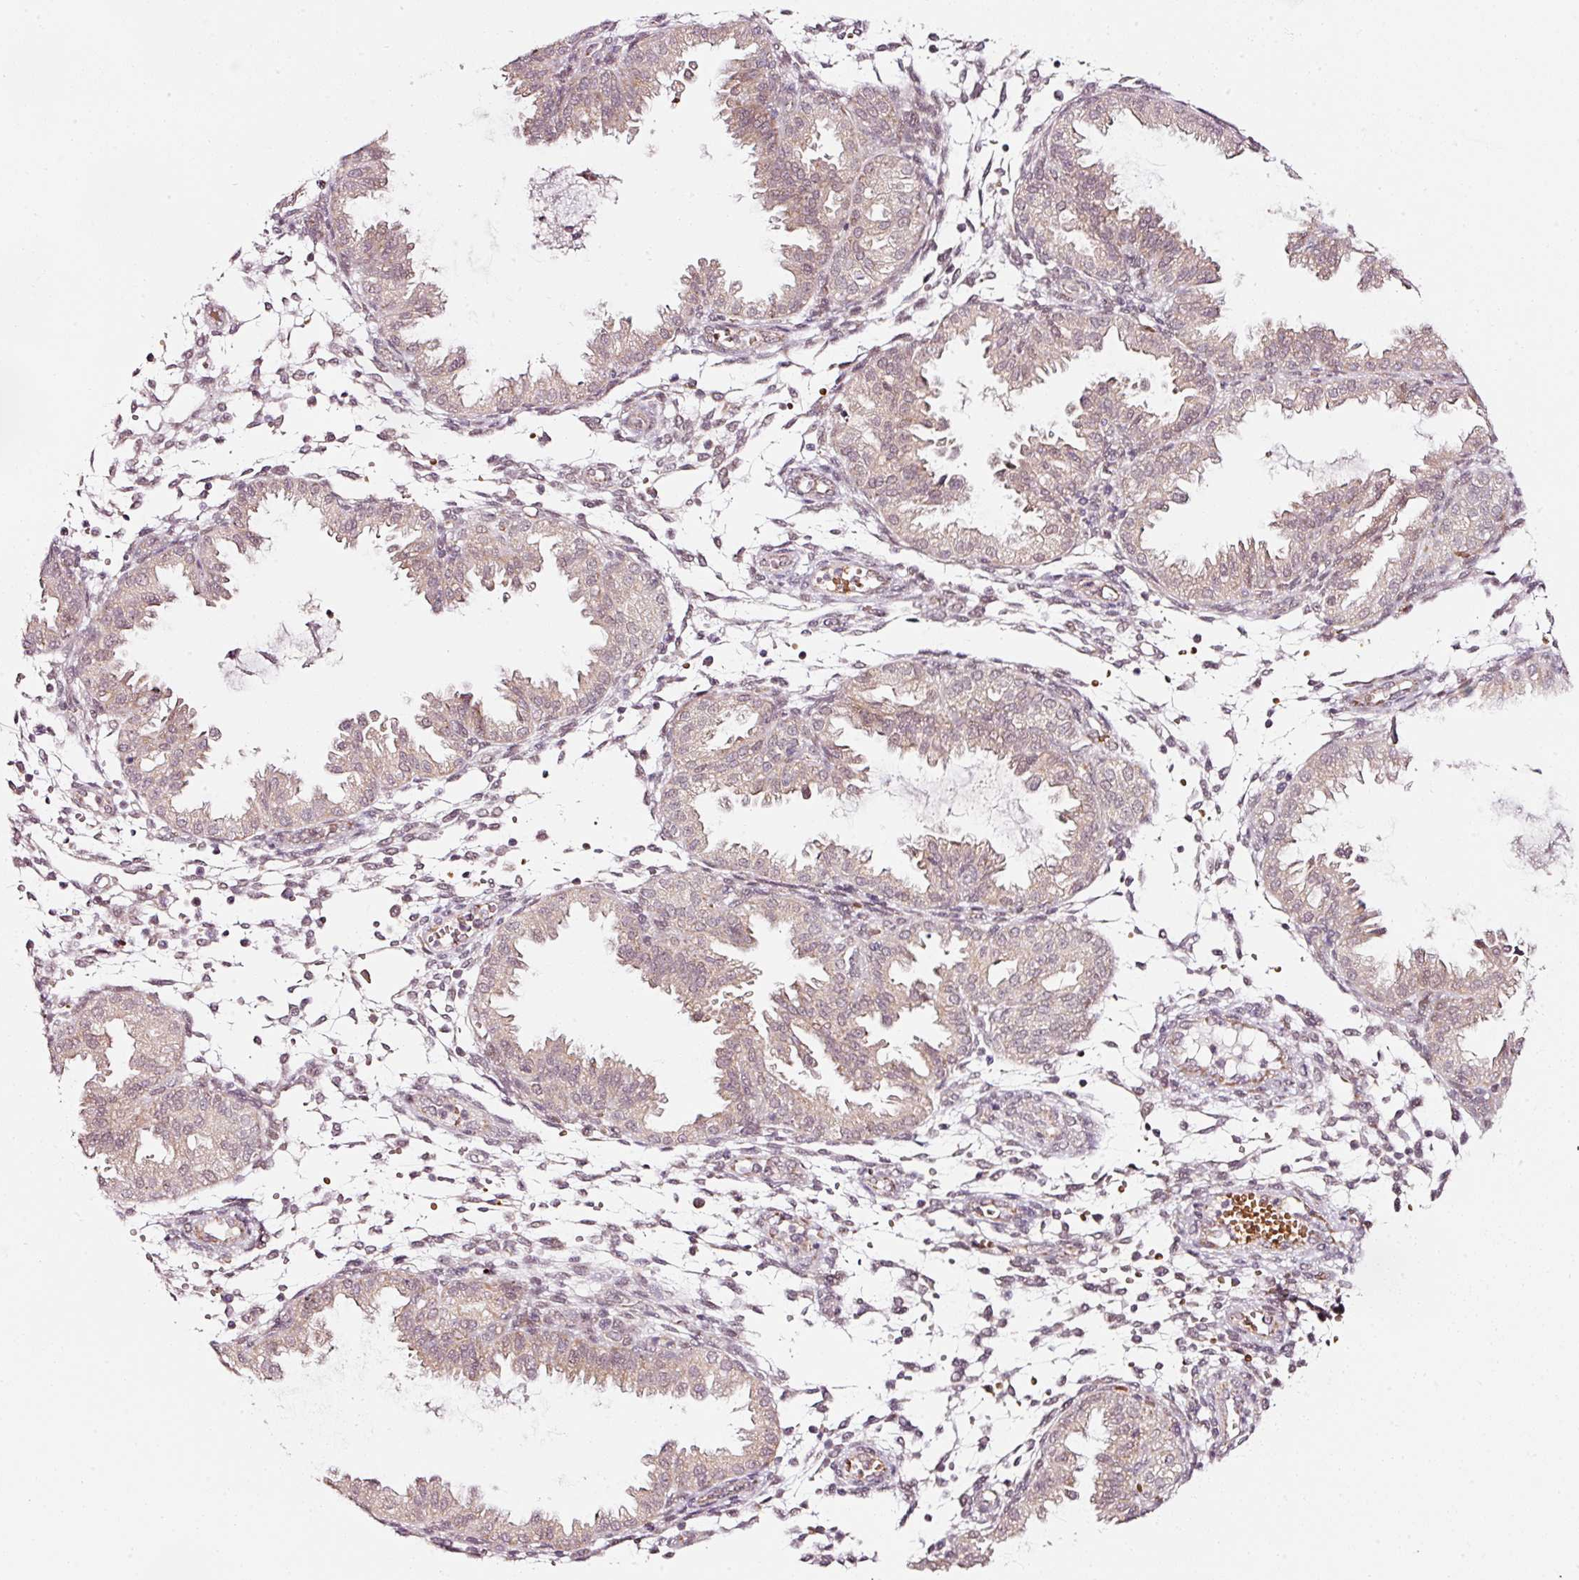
{"staining": {"intensity": "weak", "quantity": "25%-75%", "location": "cytoplasmic/membranous,nuclear"}, "tissue": "endometrium", "cell_type": "Cells in endometrial stroma", "image_type": "normal", "snomed": [{"axis": "morphology", "description": "Normal tissue, NOS"}, {"axis": "topography", "description": "Endometrium"}], "caption": "Weak cytoplasmic/membranous,nuclear staining for a protein is appreciated in about 25%-75% of cells in endometrial stroma of benign endometrium using immunohistochemistry.", "gene": "ZNF460", "patient": {"sex": "female", "age": 33}}